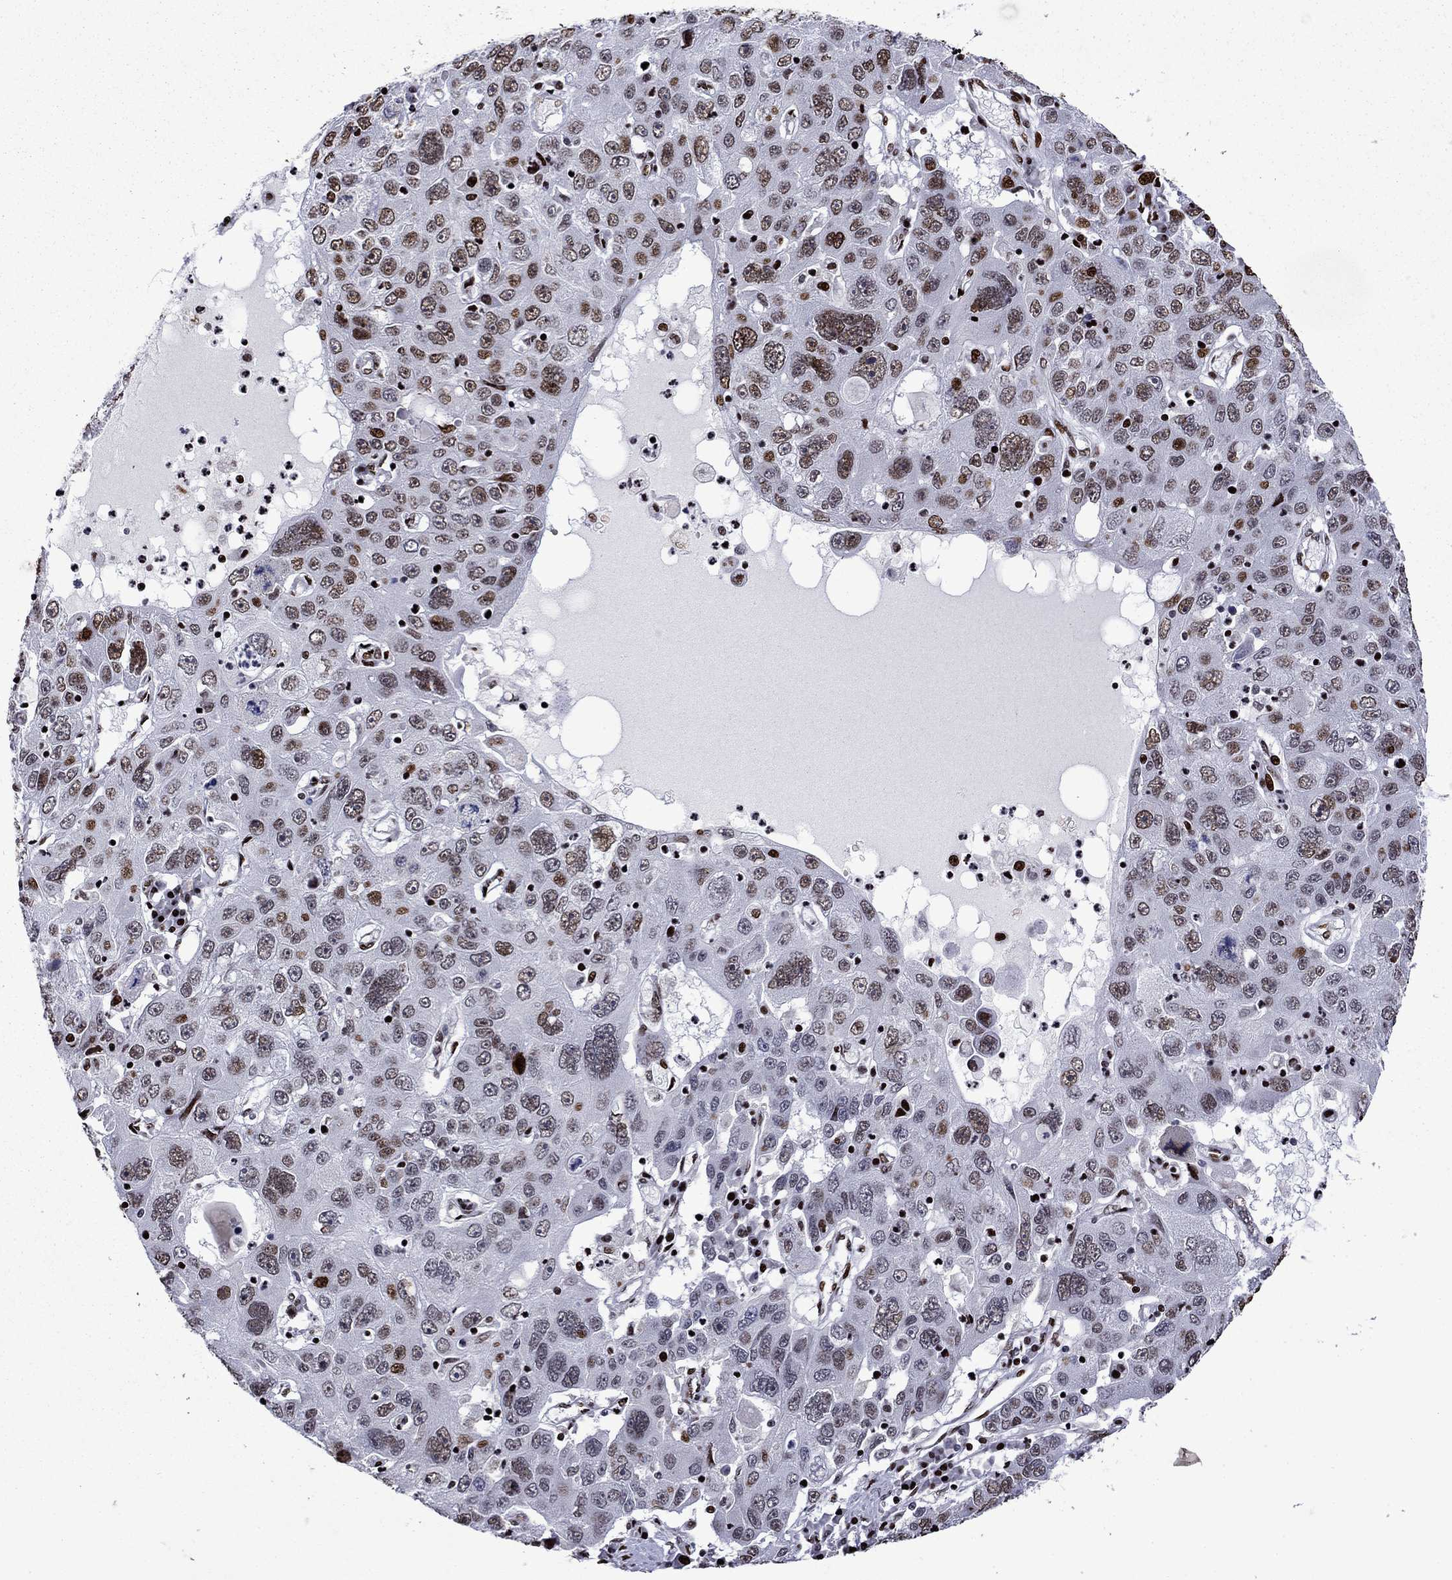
{"staining": {"intensity": "moderate", "quantity": ">75%", "location": "nuclear"}, "tissue": "stomach cancer", "cell_type": "Tumor cells", "image_type": "cancer", "snomed": [{"axis": "morphology", "description": "Adenocarcinoma, NOS"}, {"axis": "topography", "description": "Stomach"}], "caption": "Brown immunohistochemical staining in human adenocarcinoma (stomach) shows moderate nuclear positivity in about >75% of tumor cells.", "gene": "LIMK1", "patient": {"sex": "male", "age": 56}}